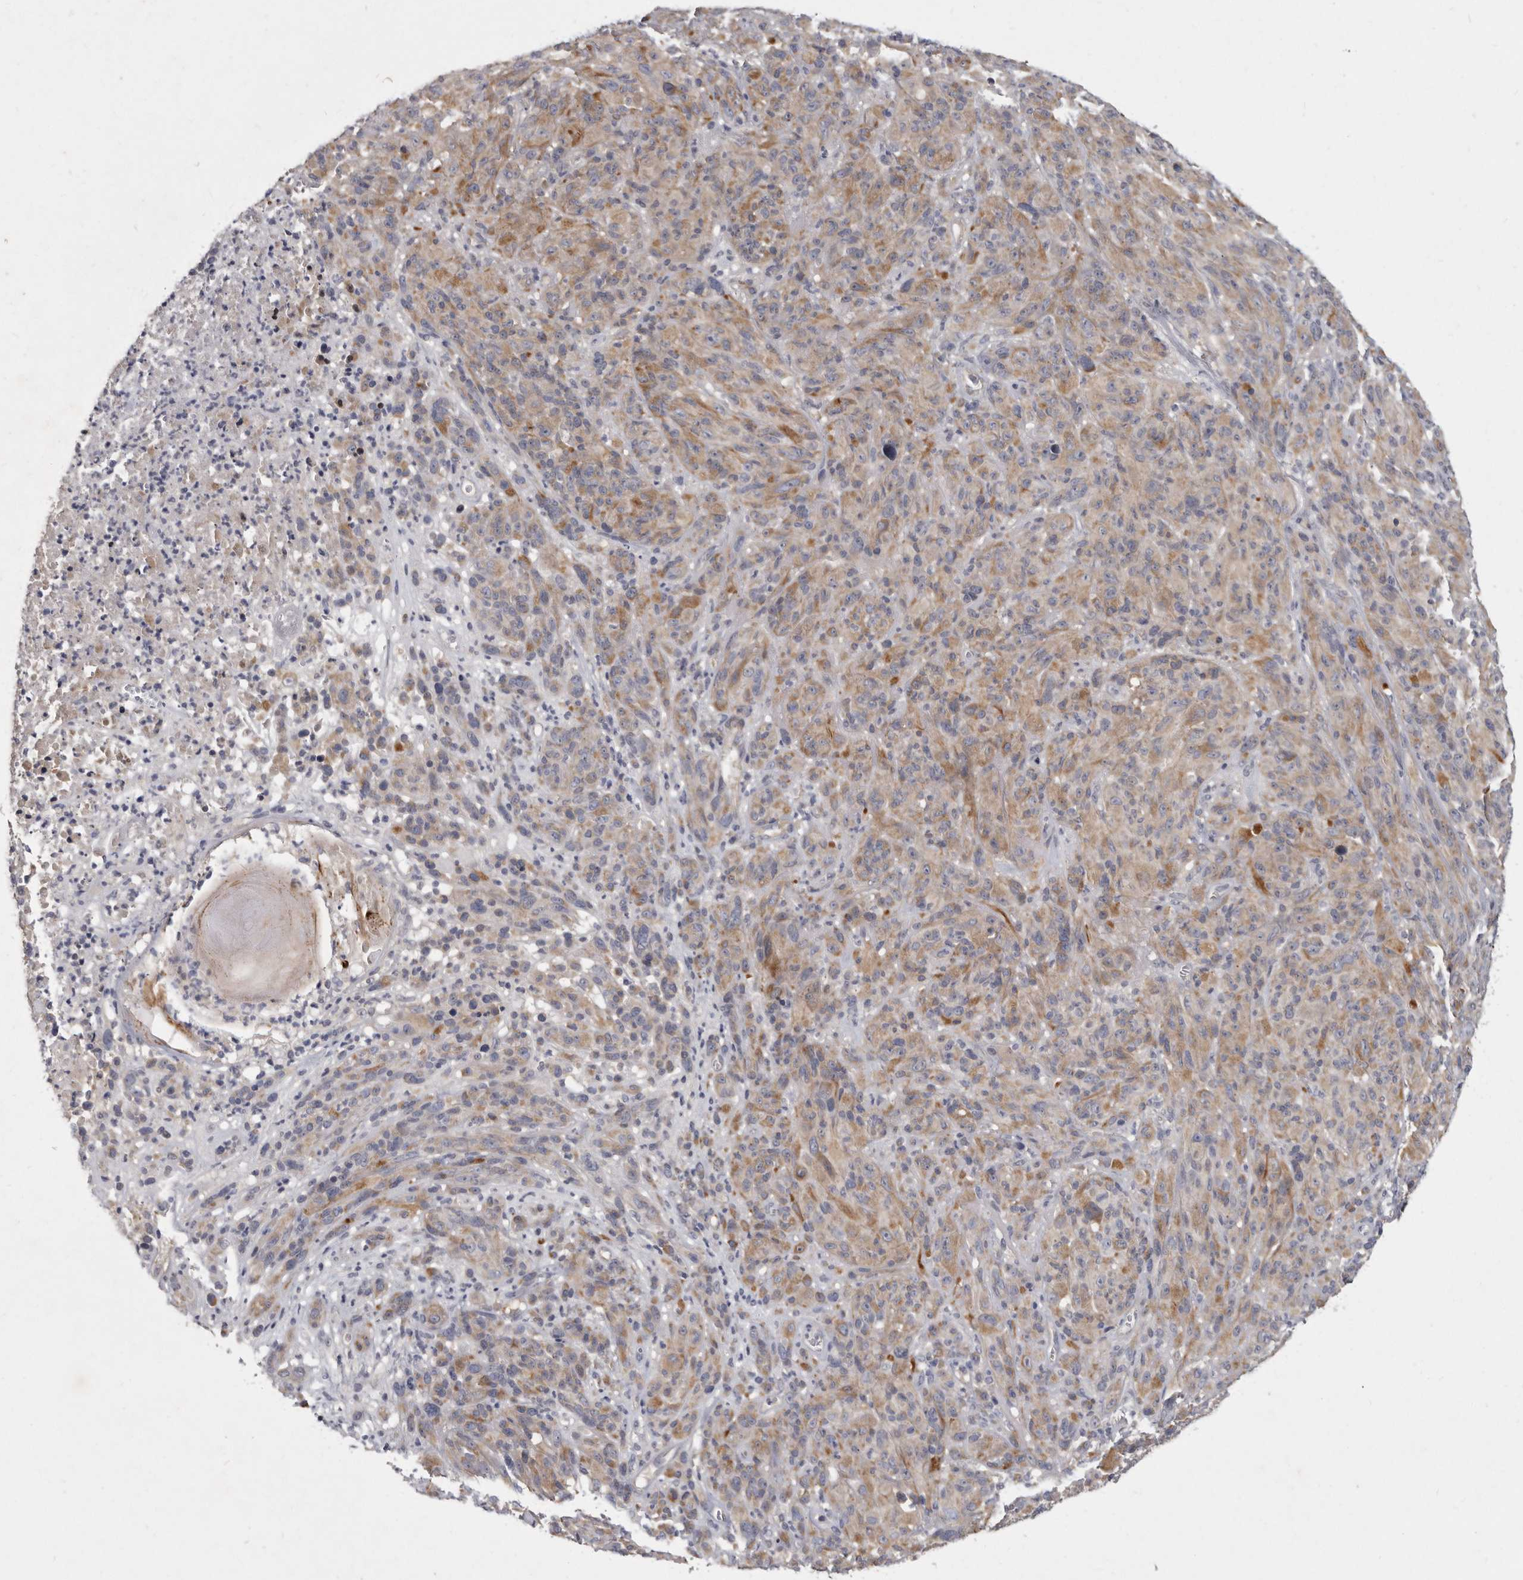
{"staining": {"intensity": "moderate", "quantity": ">75%", "location": "cytoplasmic/membranous"}, "tissue": "melanoma", "cell_type": "Tumor cells", "image_type": "cancer", "snomed": [{"axis": "morphology", "description": "Malignant melanoma, NOS"}, {"axis": "topography", "description": "Skin of head"}], "caption": "Protein expression by IHC exhibits moderate cytoplasmic/membranous staining in about >75% of tumor cells in malignant melanoma.", "gene": "SLC22A1", "patient": {"sex": "male", "age": 96}}